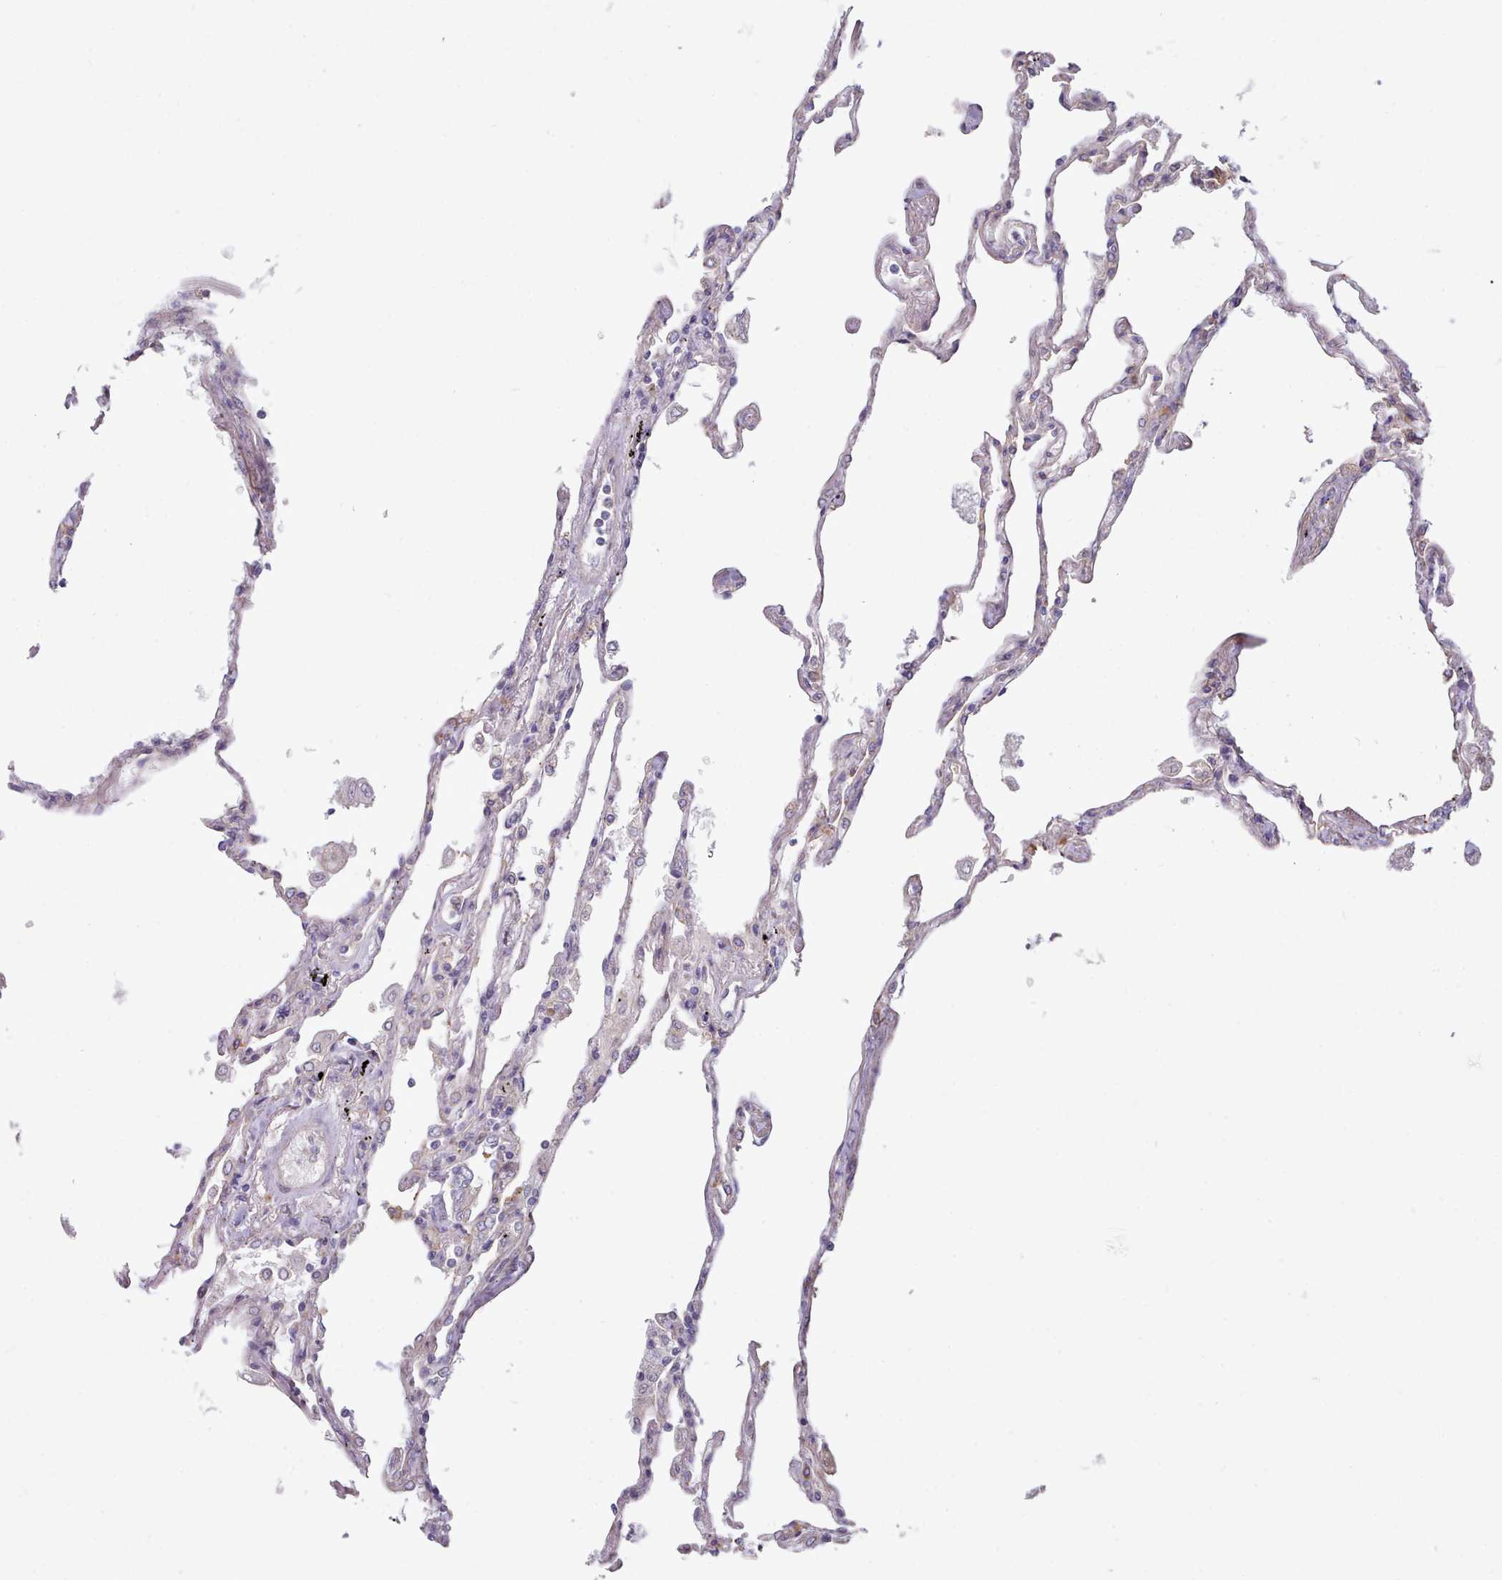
{"staining": {"intensity": "moderate", "quantity": "25%-75%", "location": "cytoplasmic/membranous"}, "tissue": "lung", "cell_type": "Alveolar cells", "image_type": "normal", "snomed": [{"axis": "morphology", "description": "Normal tissue, NOS"}, {"axis": "topography", "description": "Lung"}], "caption": "Alveolar cells exhibit medium levels of moderate cytoplasmic/membranous staining in approximately 25%-75% of cells in benign human lung. The protein of interest is stained brown, and the nuclei are stained in blue (DAB (3,3'-diaminobenzidine) IHC with brightfield microscopy, high magnification).", "gene": "TRIM26", "patient": {"sex": "female", "age": 67}}